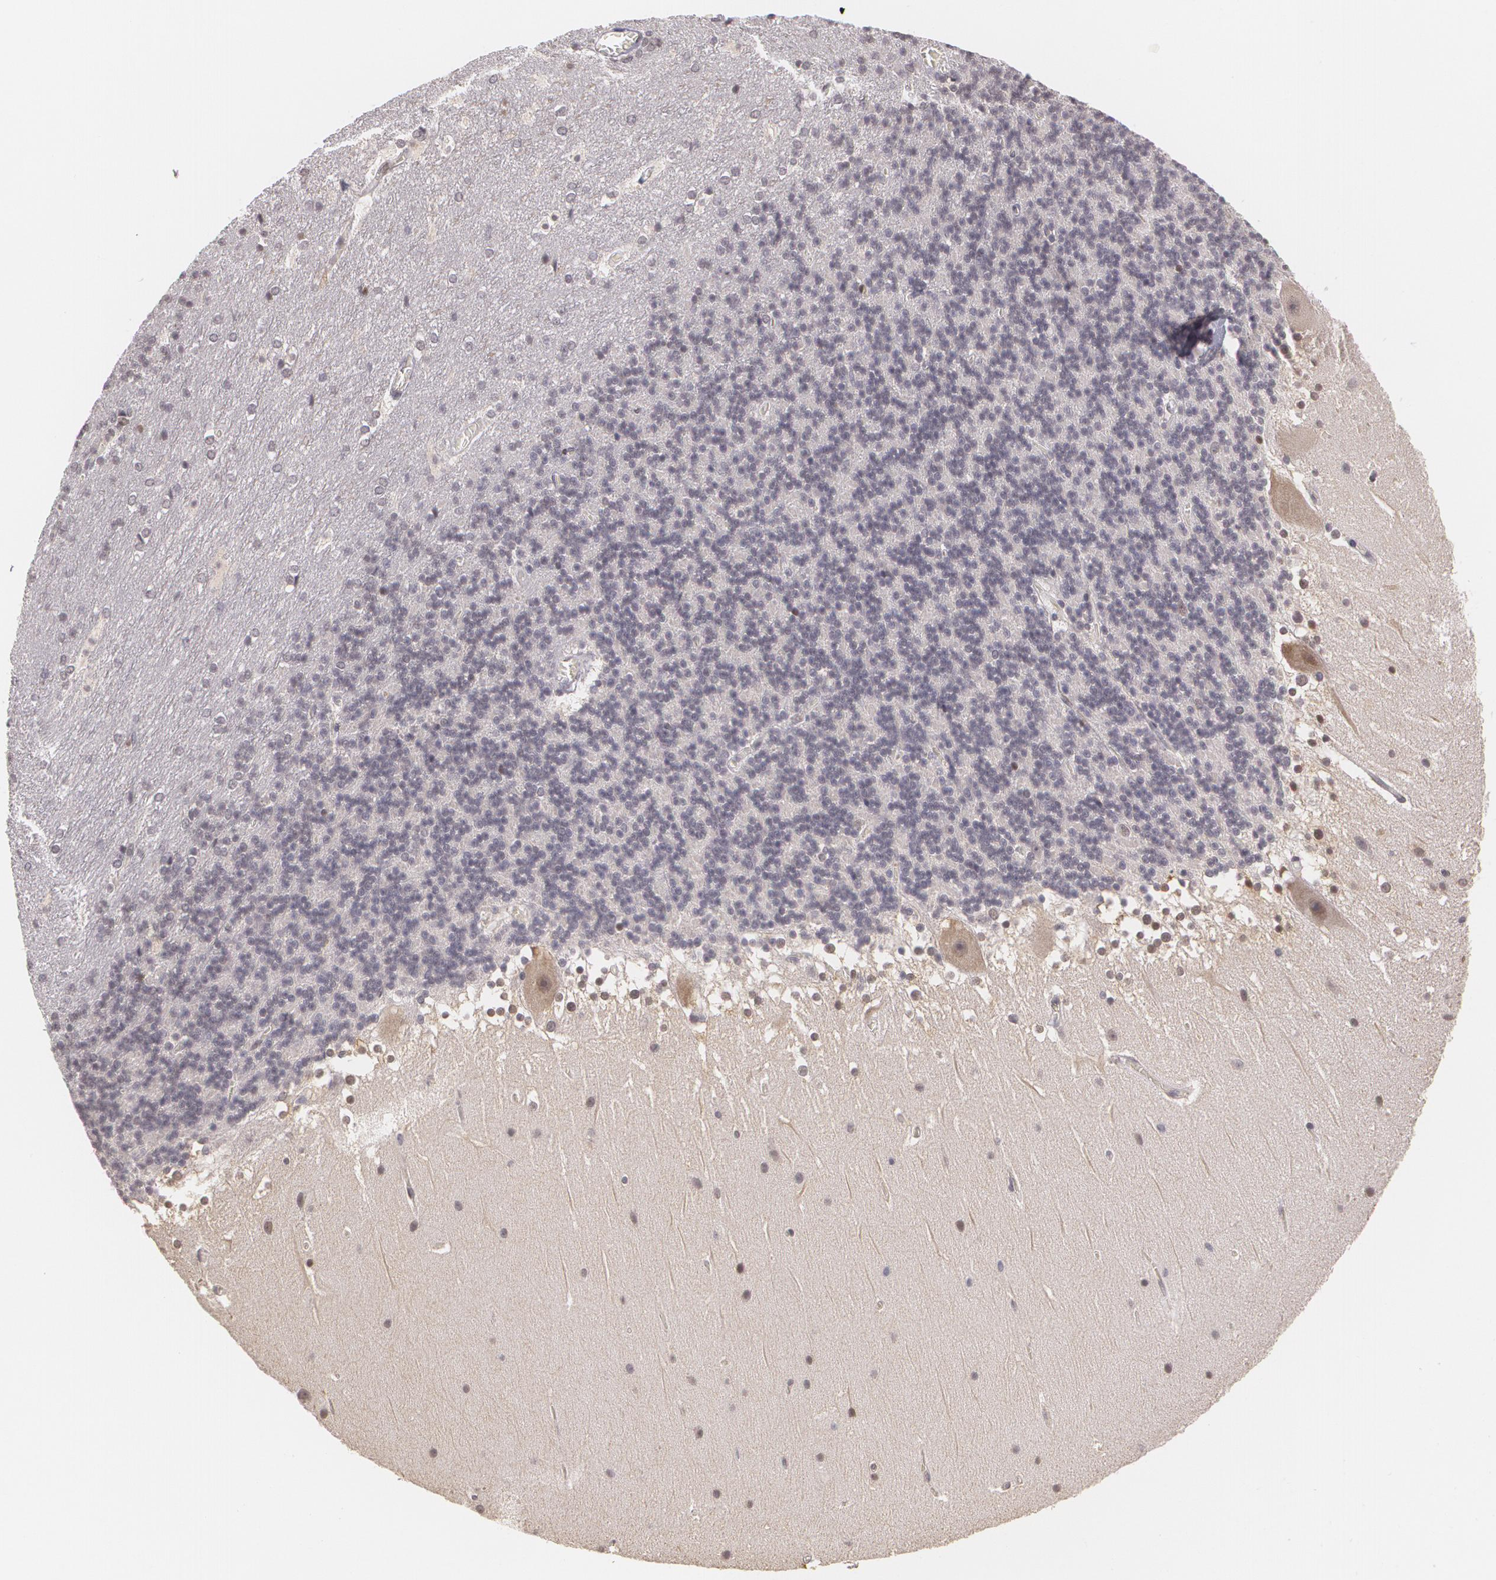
{"staining": {"intensity": "negative", "quantity": "none", "location": "none"}, "tissue": "cerebellum", "cell_type": "Cells in granular layer", "image_type": "normal", "snomed": [{"axis": "morphology", "description": "Normal tissue, NOS"}, {"axis": "topography", "description": "Cerebellum"}], "caption": "High magnification brightfield microscopy of unremarkable cerebellum stained with DAB (3,3'-diaminobenzidine) (brown) and counterstained with hematoxylin (blue): cells in granular layer show no significant expression. (Immunohistochemistry, brightfield microscopy, high magnification).", "gene": "ZBTB16", "patient": {"sex": "female", "age": 19}}